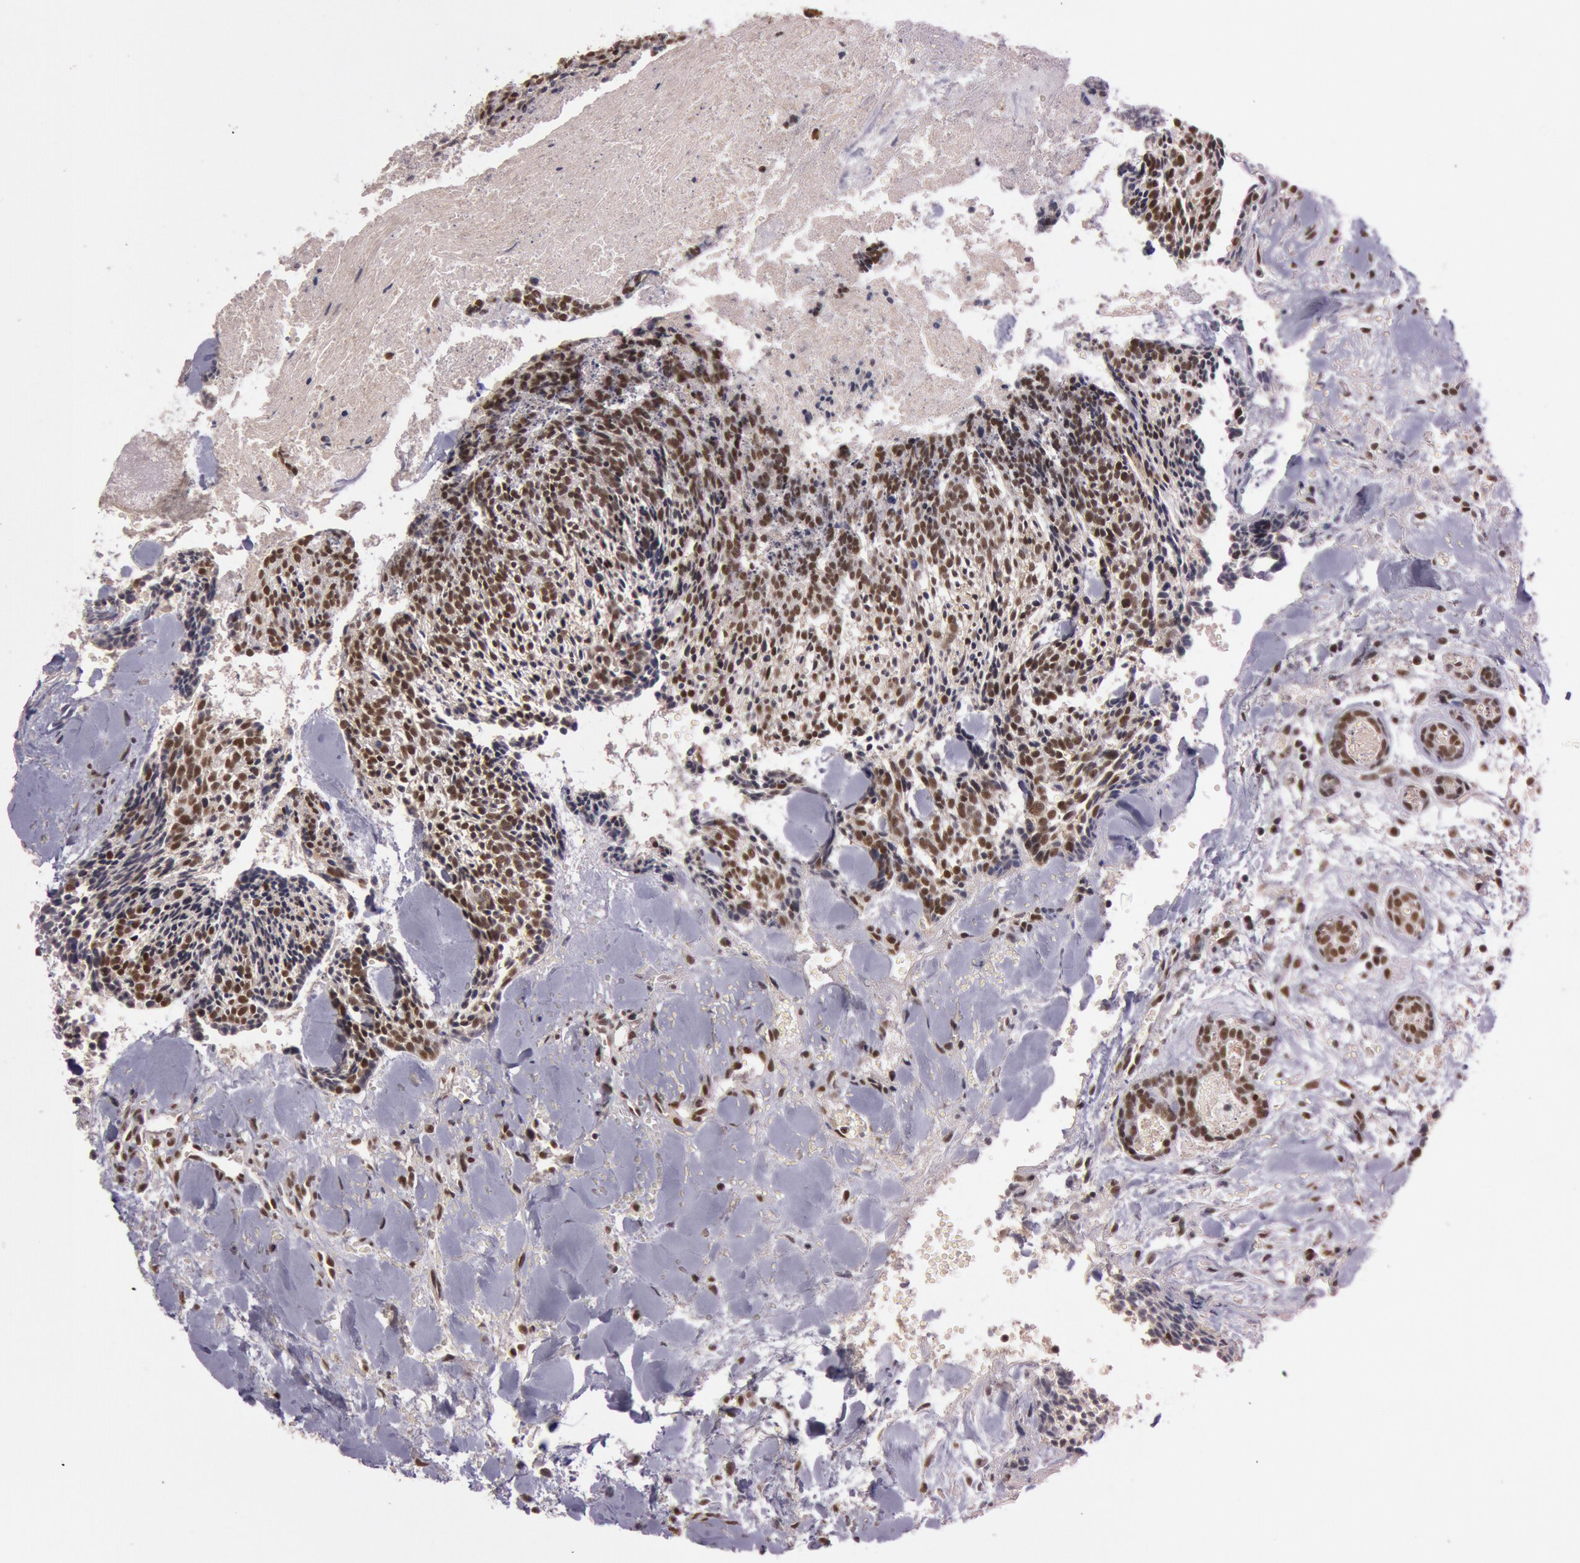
{"staining": {"intensity": "moderate", "quantity": ">75%", "location": "nuclear"}, "tissue": "head and neck cancer", "cell_type": "Tumor cells", "image_type": "cancer", "snomed": [{"axis": "morphology", "description": "Squamous cell carcinoma, NOS"}, {"axis": "topography", "description": "Salivary gland"}, {"axis": "topography", "description": "Head-Neck"}], "caption": "Protein expression analysis of human head and neck cancer reveals moderate nuclear expression in about >75% of tumor cells. The staining was performed using DAB (3,3'-diaminobenzidine), with brown indicating positive protein expression. Nuclei are stained blue with hematoxylin.", "gene": "TASL", "patient": {"sex": "male", "age": 70}}